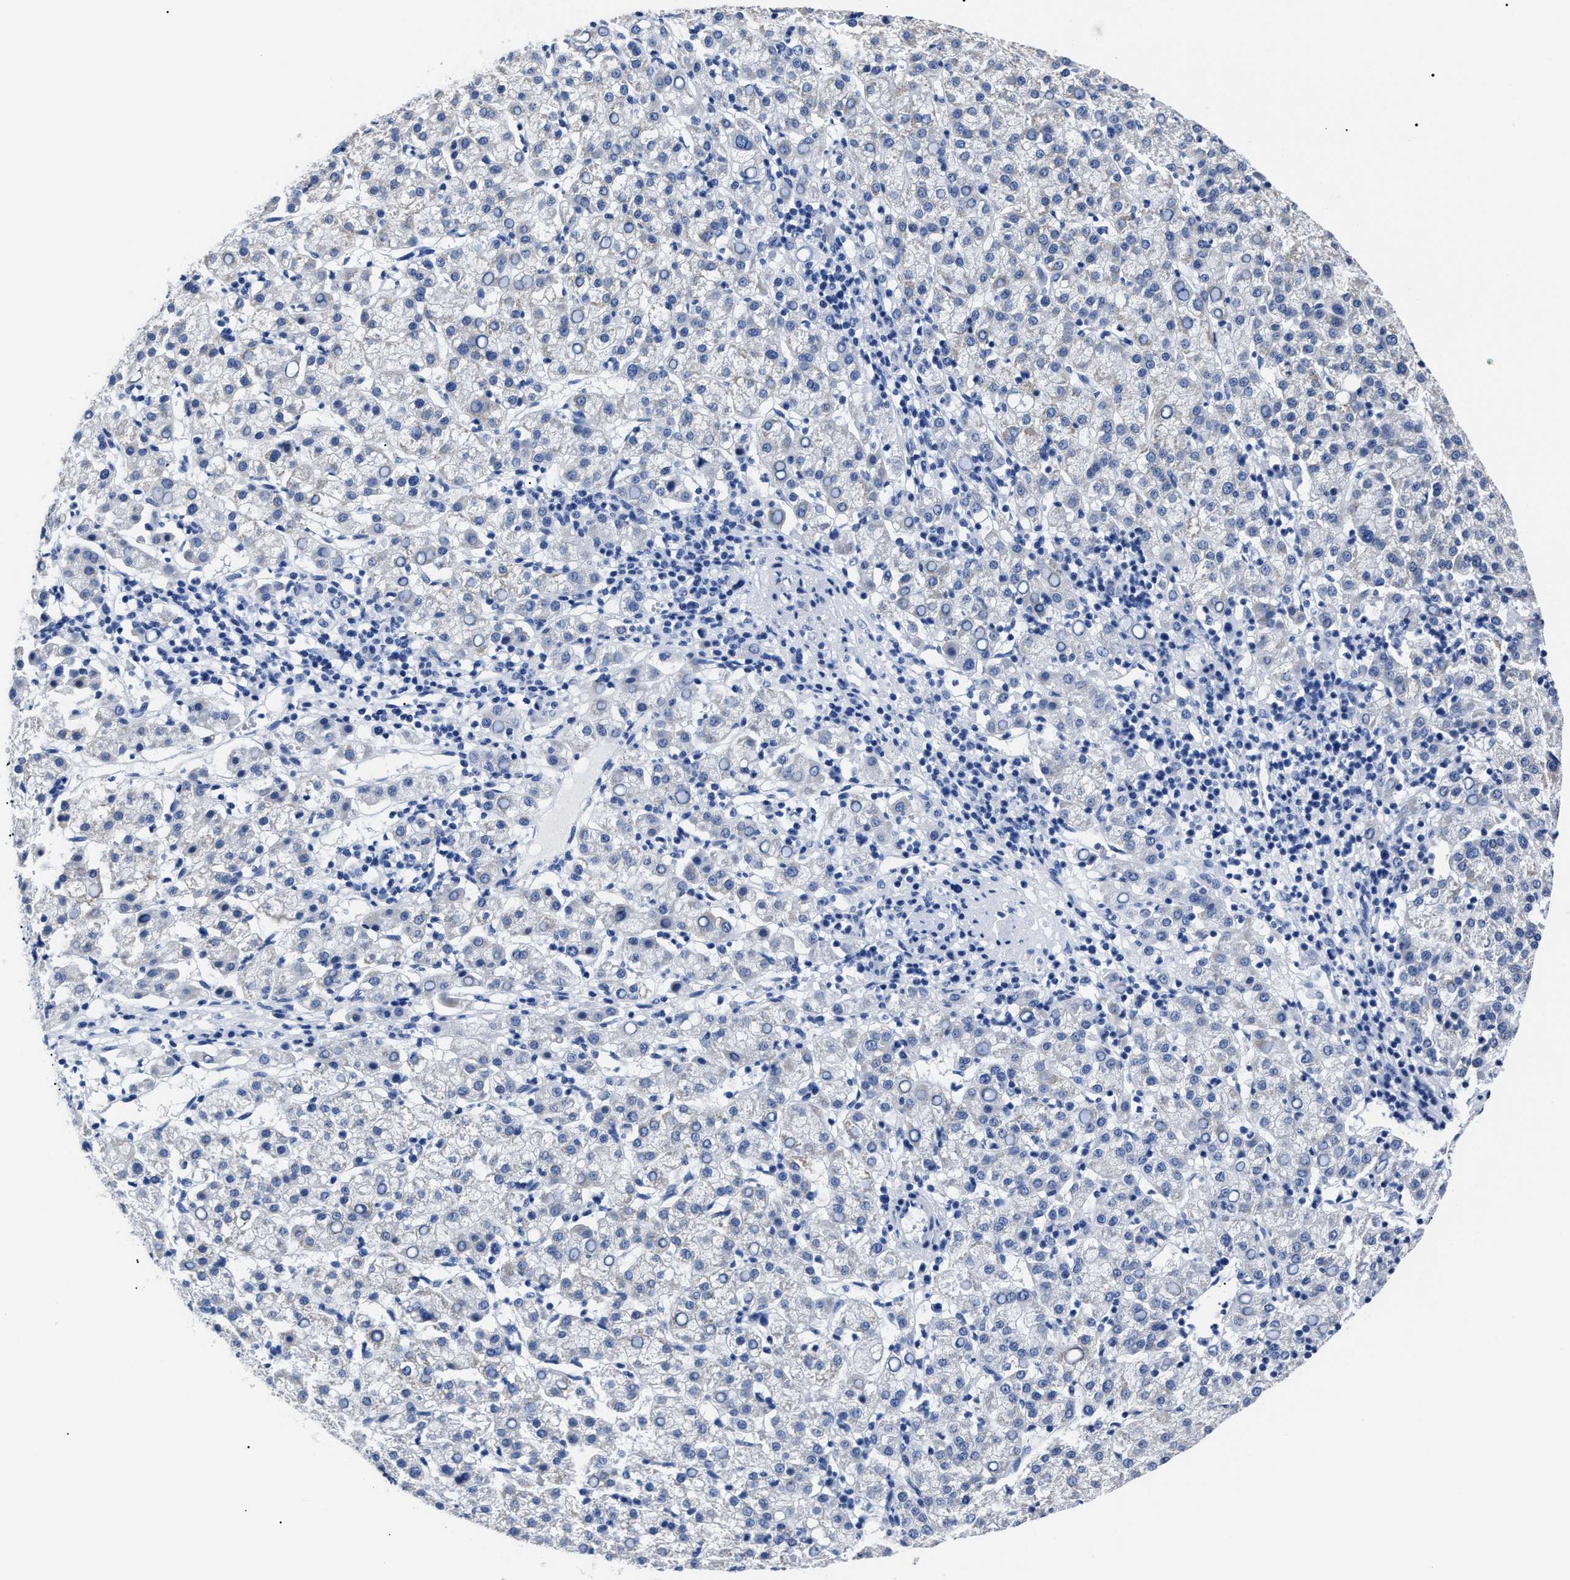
{"staining": {"intensity": "negative", "quantity": "none", "location": "none"}, "tissue": "liver cancer", "cell_type": "Tumor cells", "image_type": "cancer", "snomed": [{"axis": "morphology", "description": "Carcinoma, Hepatocellular, NOS"}, {"axis": "topography", "description": "Liver"}], "caption": "IHC photomicrograph of neoplastic tissue: human liver cancer (hepatocellular carcinoma) stained with DAB (3,3'-diaminobenzidine) shows no significant protein expression in tumor cells.", "gene": "ALPG", "patient": {"sex": "female", "age": 58}}